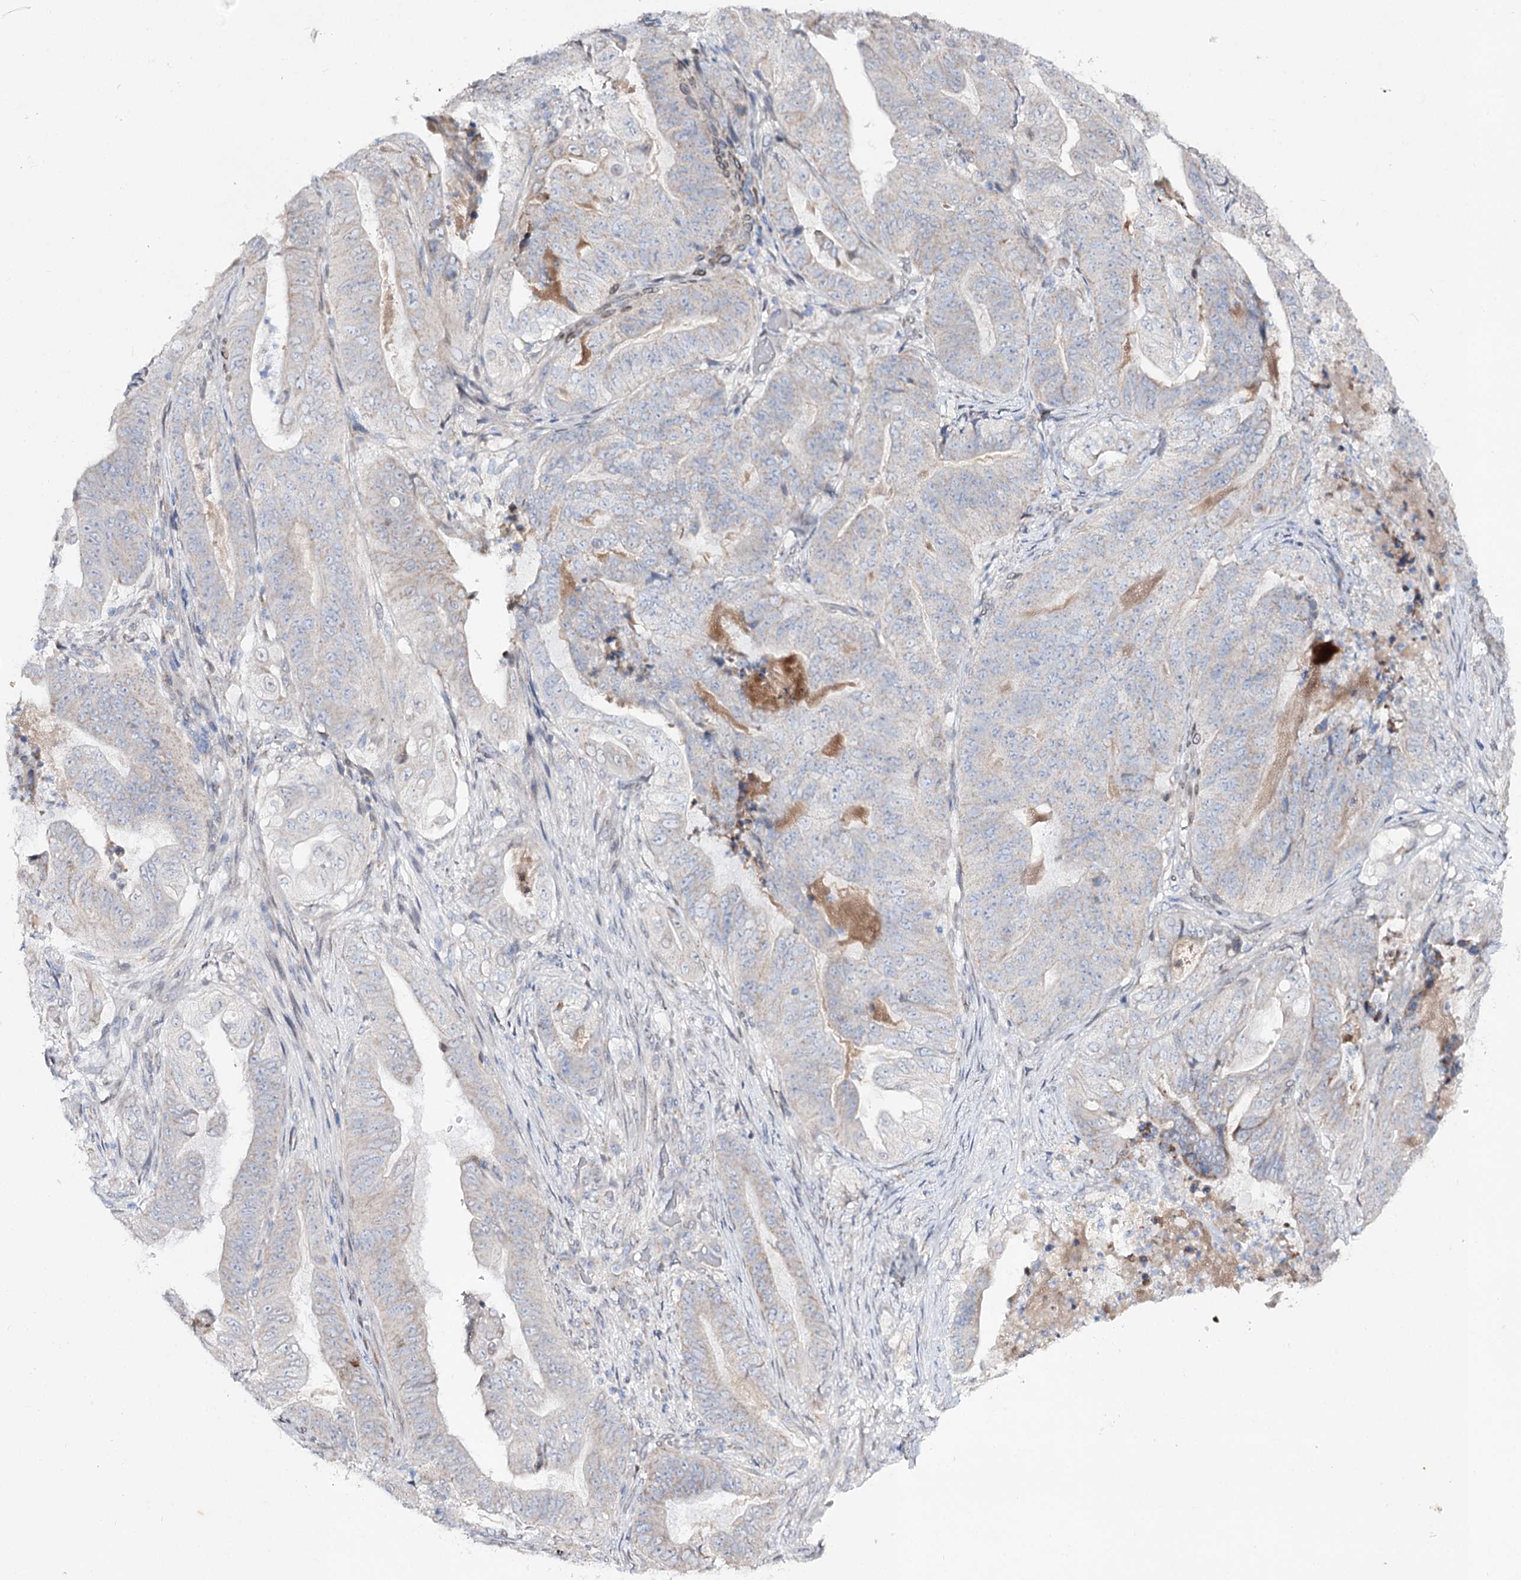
{"staining": {"intensity": "negative", "quantity": "none", "location": "none"}, "tissue": "stomach cancer", "cell_type": "Tumor cells", "image_type": "cancer", "snomed": [{"axis": "morphology", "description": "Adenocarcinoma, NOS"}, {"axis": "topography", "description": "Stomach"}], "caption": "Tumor cells are negative for brown protein staining in stomach cancer.", "gene": "C11orf80", "patient": {"sex": "female", "age": 73}}